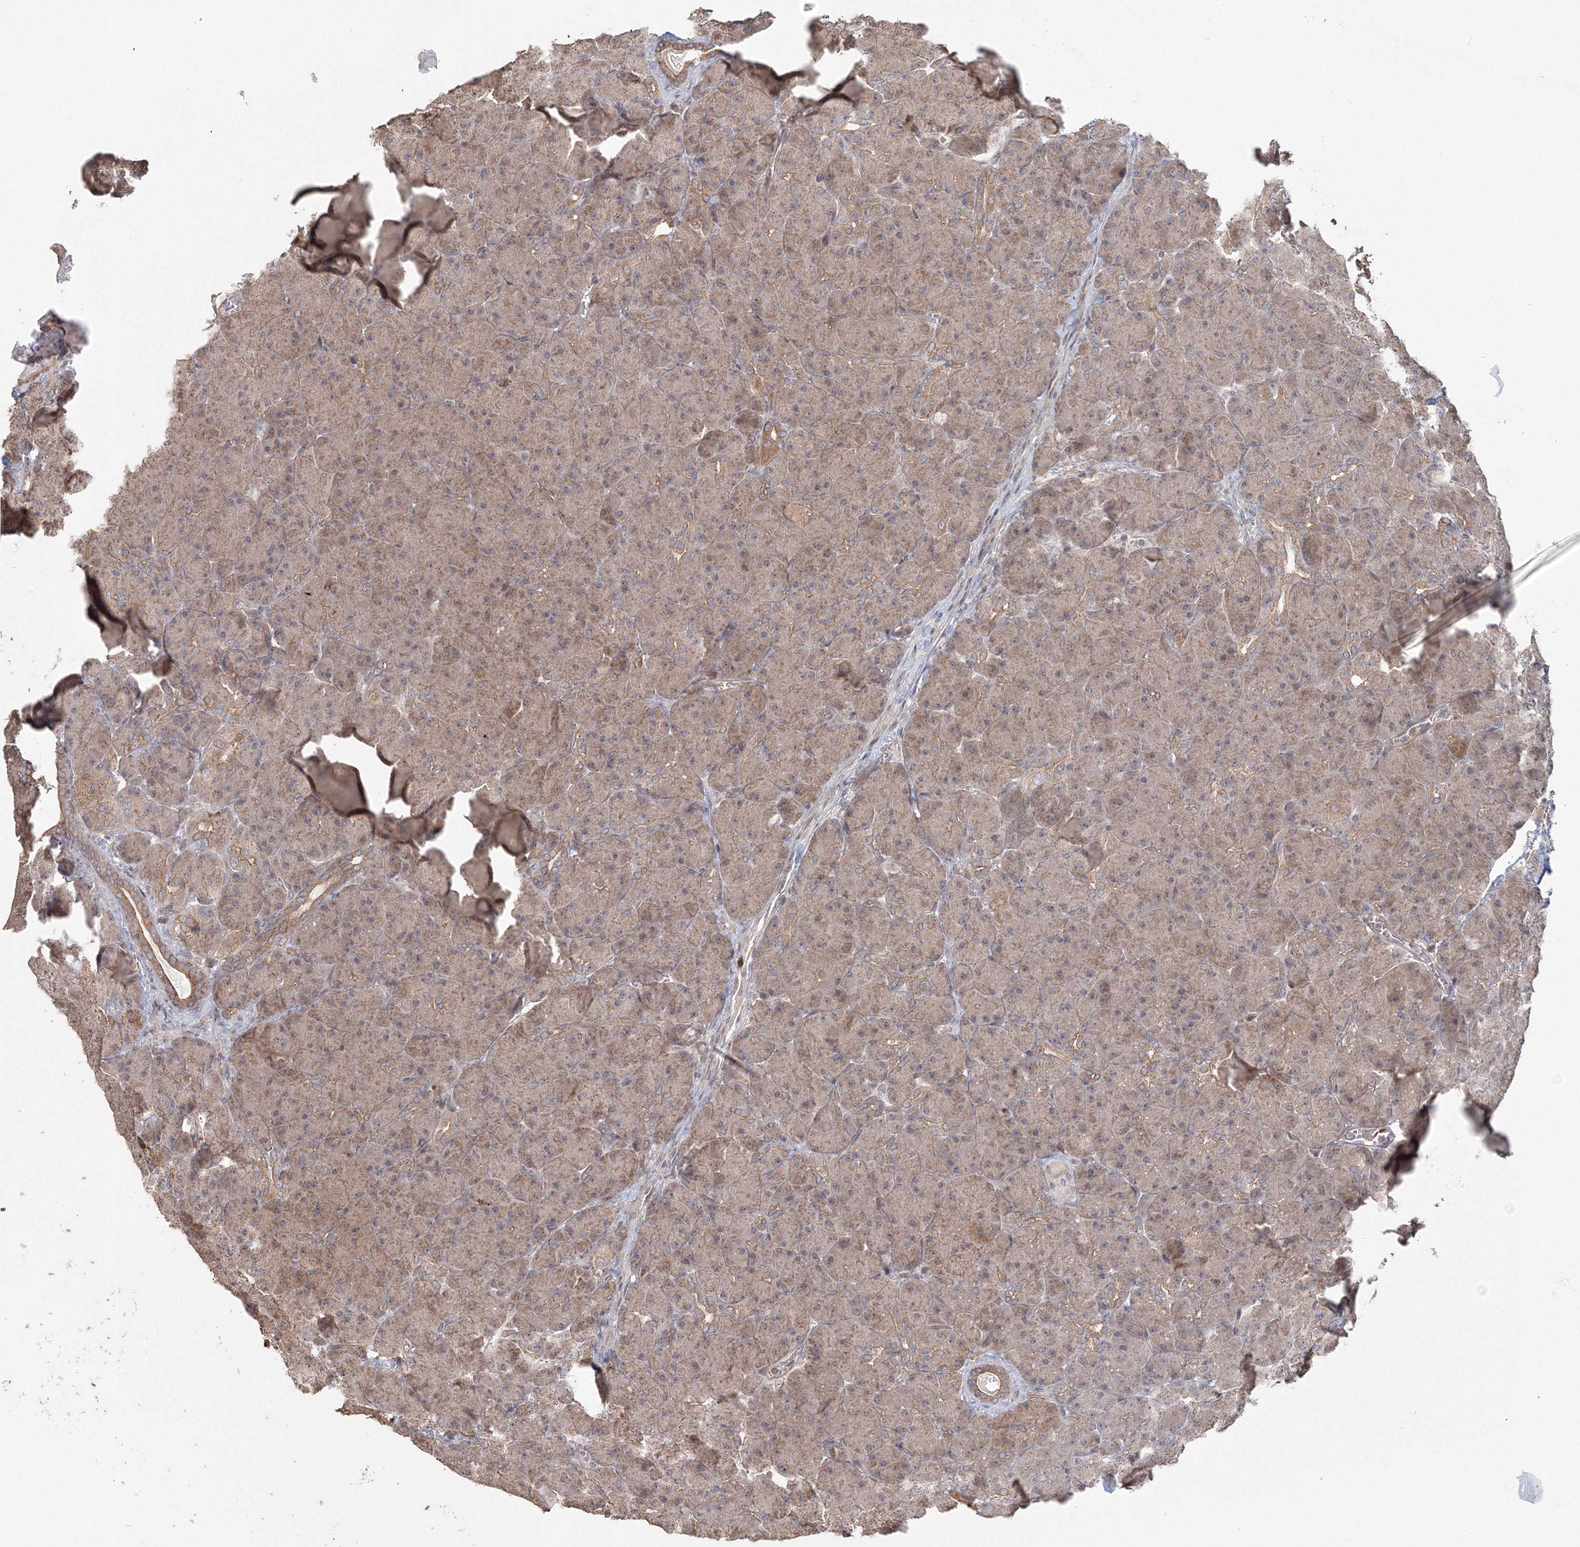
{"staining": {"intensity": "moderate", "quantity": "<25%", "location": "cytoplasmic/membranous"}, "tissue": "pancreas", "cell_type": "Exocrine glandular cells", "image_type": "normal", "snomed": [{"axis": "morphology", "description": "Normal tissue, NOS"}, {"axis": "topography", "description": "Pancreas"}], "caption": "An IHC image of unremarkable tissue is shown. Protein staining in brown shows moderate cytoplasmic/membranous positivity in pancreas within exocrine glandular cells. (DAB (3,3'-diaminobenzidine) IHC, brown staining for protein, blue staining for nuclei).", "gene": "TACC2", "patient": {"sex": "male", "age": 66}}